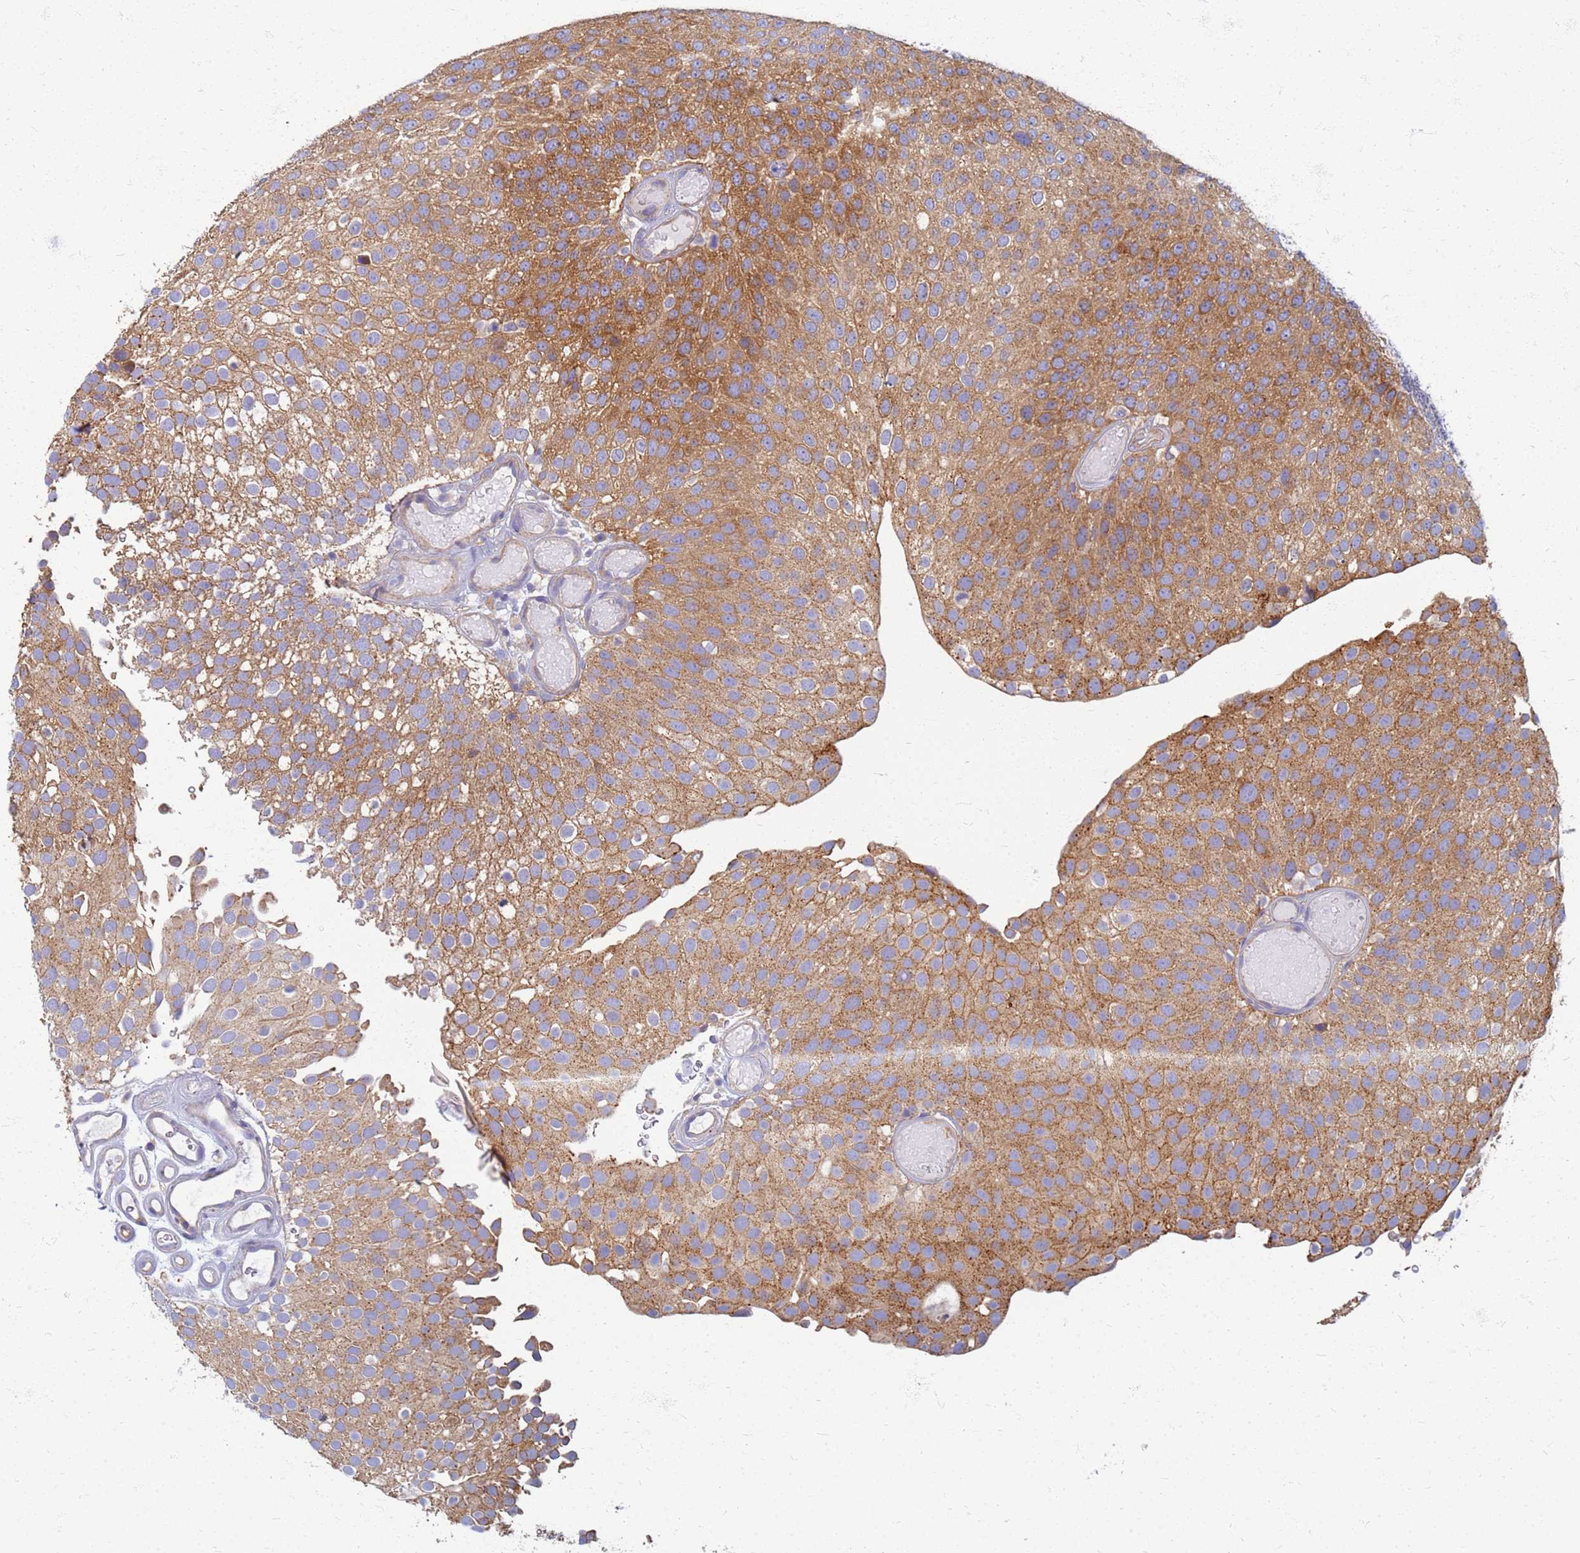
{"staining": {"intensity": "moderate", "quantity": ">75%", "location": "cytoplasmic/membranous"}, "tissue": "urothelial cancer", "cell_type": "Tumor cells", "image_type": "cancer", "snomed": [{"axis": "morphology", "description": "Urothelial carcinoma, Low grade"}, {"axis": "topography", "description": "Urinary bladder"}], "caption": "A medium amount of moderate cytoplasmic/membranous staining is present in about >75% of tumor cells in urothelial carcinoma (low-grade) tissue.", "gene": "EEA1", "patient": {"sex": "male", "age": 78}}